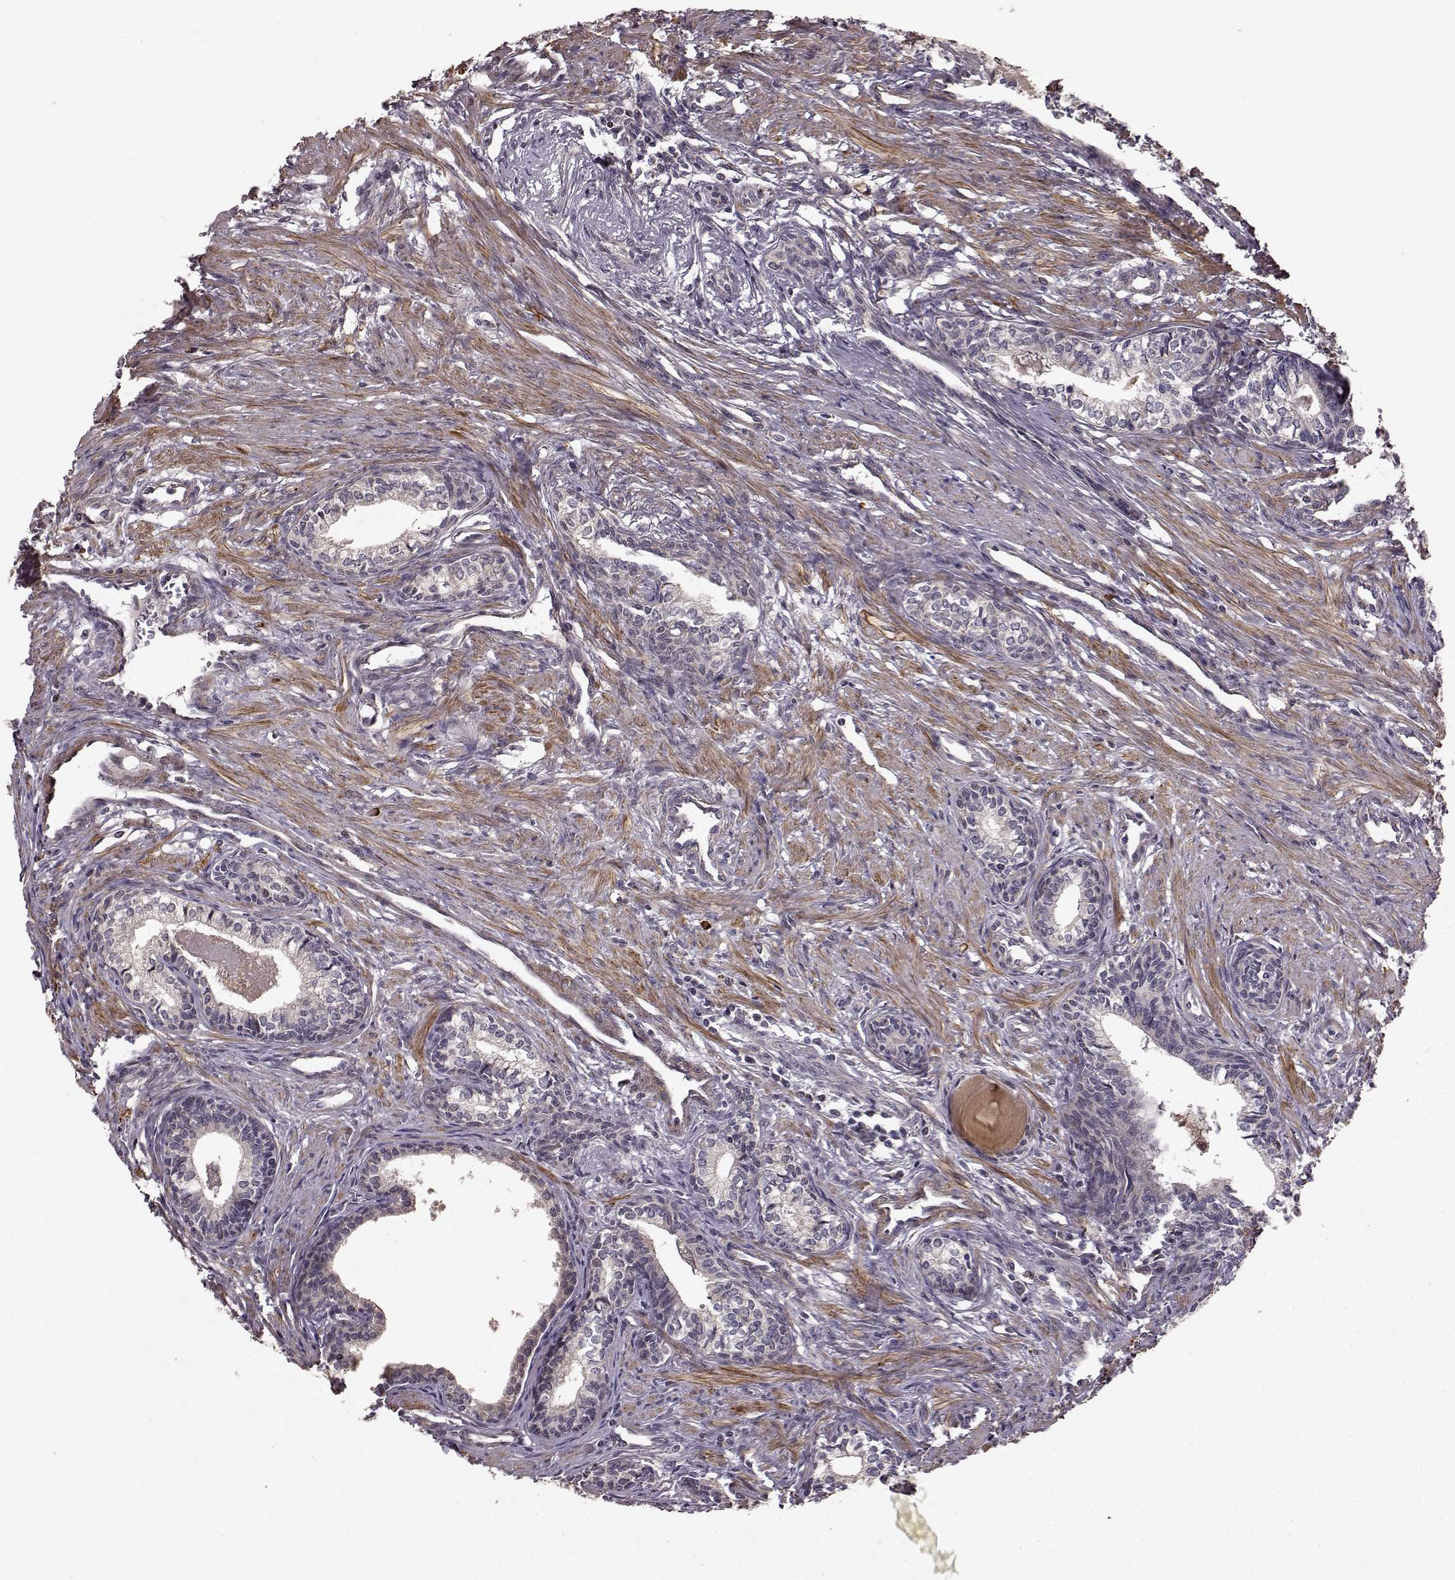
{"staining": {"intensity": "weak", "quantity": "<25%", "location": "cytoplasmic/membranous"}, "tissue": "prostate", "cell_type": "Glandular cells", "image_type": "normal", "snomed": [{"axis": "morphology", "description": "Normal tissue, NOS"}, {"axis": "topography", "description": "Prostate"}], "caption": "Immunohistochemistry (IHC) micrograph of unremarkable prostate stained for a protein (brown), which reveals no expression in glandular cells. The staining was performed using DAB (3,3'-diaminobenzidine) to visualize the protein expression in brown, while the nuclei were stained in blue with hematoxylin (Magnification: 20x).", "gene": "BACH2", "patient": {"sex": "male", "age": 60}}